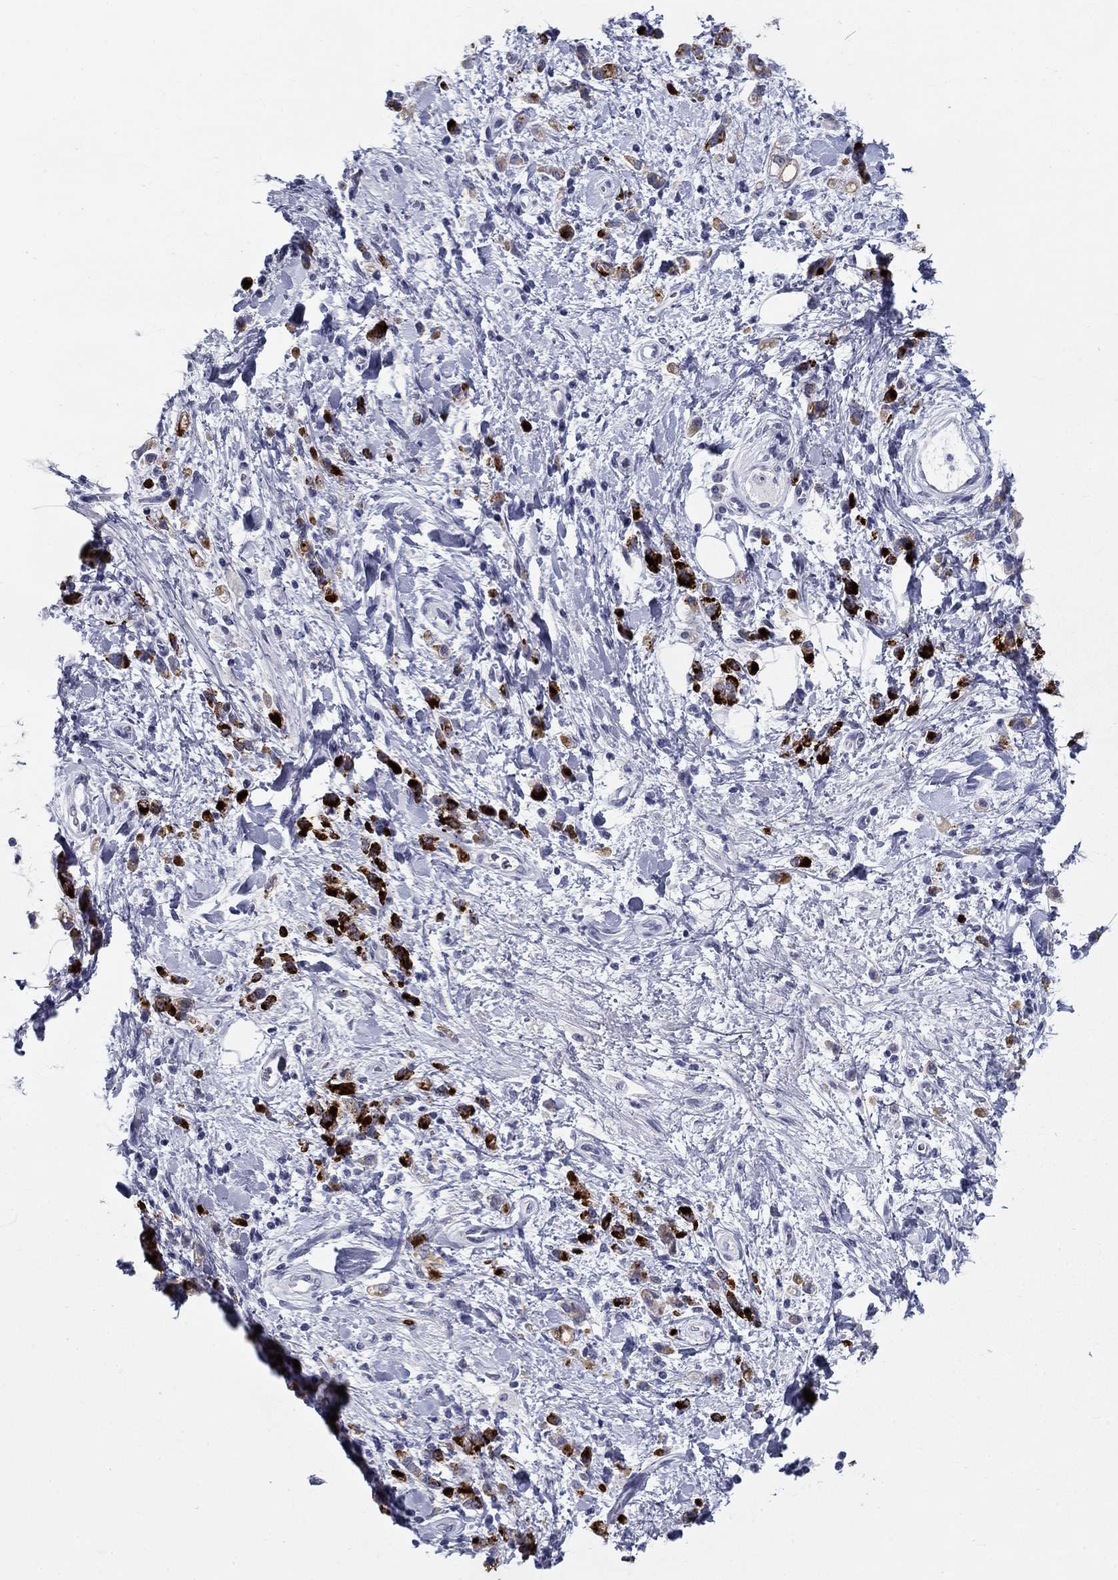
{"staining": {"intensity": "strong", "quantity": ">75%", "location": "cytoplasmic/membranous"}, "tissue": "stomach cancer", "cell_type": "Tumor cells", "image_type": "cancer", "snomed": [{"axis": "morphology", "description": "Adenocarcinoma, NOS"}, {"axis": "topography", "description": "Stomach"}], "caption": "Immunohistochemical staining of human stomach adenocarcinoma reveals high levels of strong cytoplasmic/membranous staining in approximately >75% of tumor cells.", "gene": "C4orf19", "patient": {"sex": "male", "age": 77}}